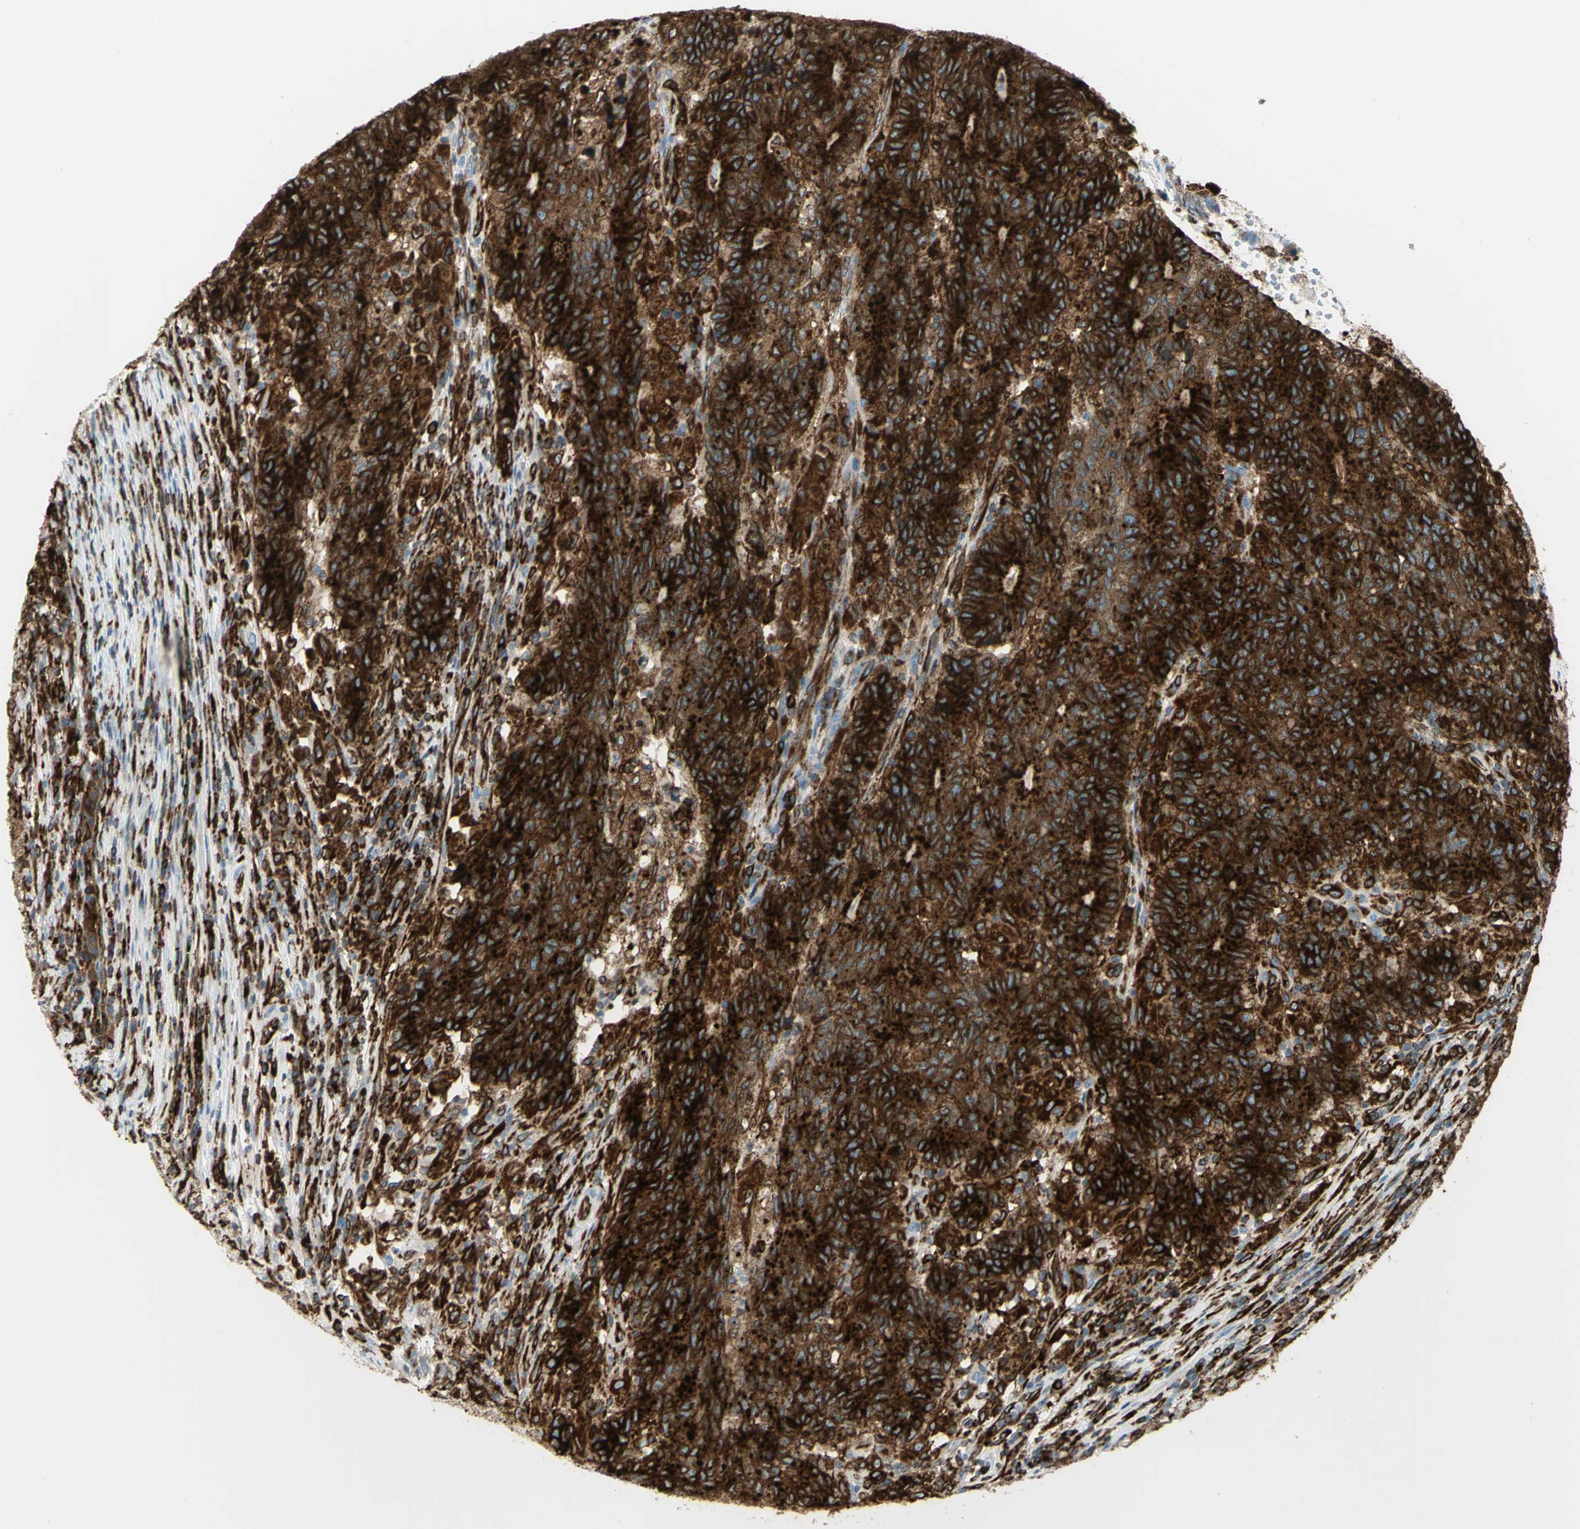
{"staining": {"intensity": "strong", "quantity": ">75%", "location": "cytoplasmic/membranous"}, "tissue": "colorectal cancer", "cell_type": "Tumor cells", "image_type": "cancer", "snomed": [{"axis": "morphology", "description": "Normal tissue, NOS"}, {"axis": "morphology", "description": "Adenocarcinoma, NOS"}, {"axis": "topography", "description": "Colon"}], "caption": "About >75% of tumor cells in colorectal cancer reveal strong cytoplasmic/membranous protein expression as visualized by brown immunohistochemical staining.", "gene": "CD74", "patient": {"sex": "female", "age": 75}}